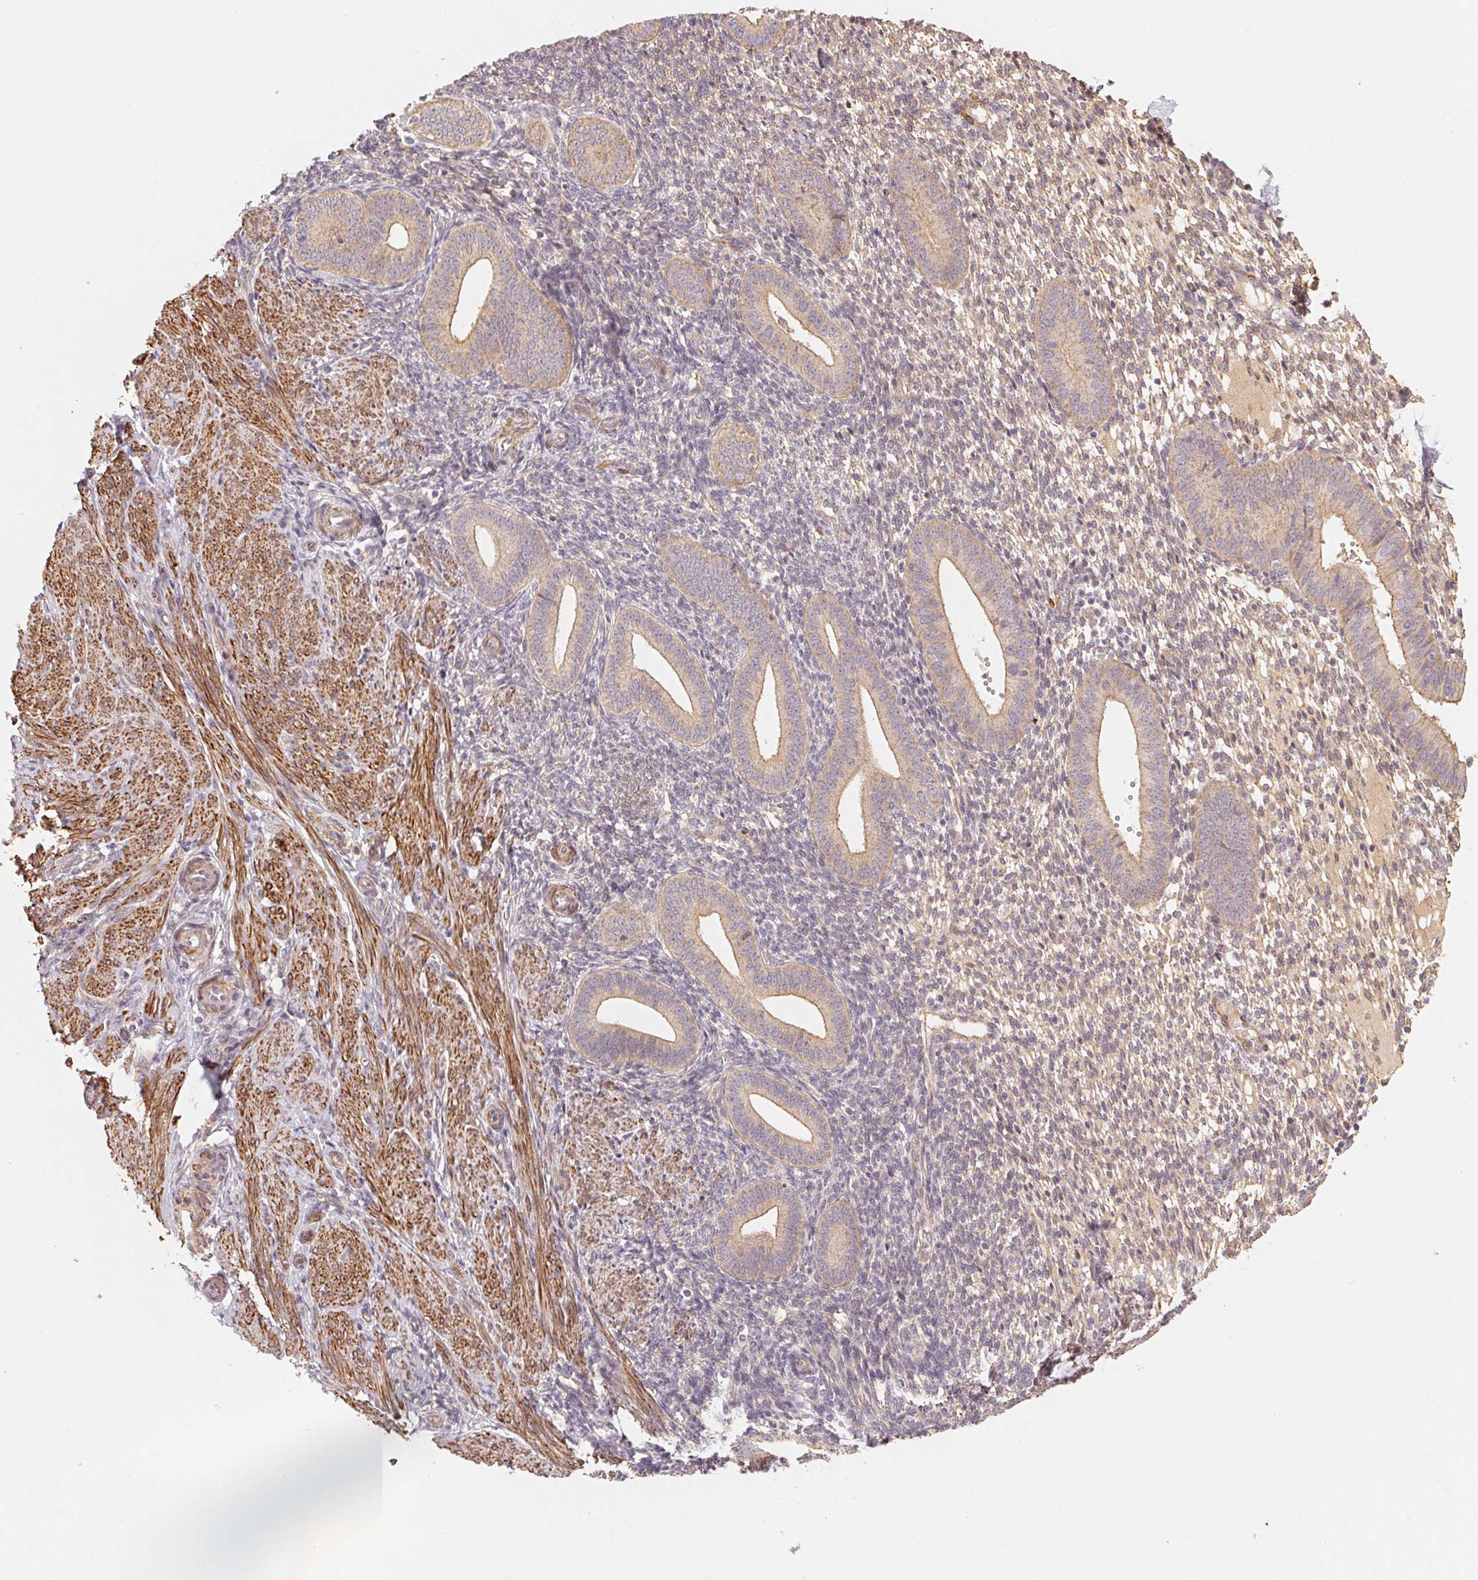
{"staining": {"intensity": "negative", "quantity": "none", "location": "none"}, "tissue": "endometrium", "cell_type": "Cells in endometrial stroma", "image_type": "normal", "snomed": [{"axis": "morphology", "description": "Normal tissue, NOS"}, {"axis": "topography", "description": "Endometrium"}], "caption": "High power microscopy photomicrograph of an immunohistochemistry image of normal endometrium, revealing no significant staining in cells in endometrial stroma.", "gene": "CCDC112", "patient": {"sex": "female", "age": 40}}